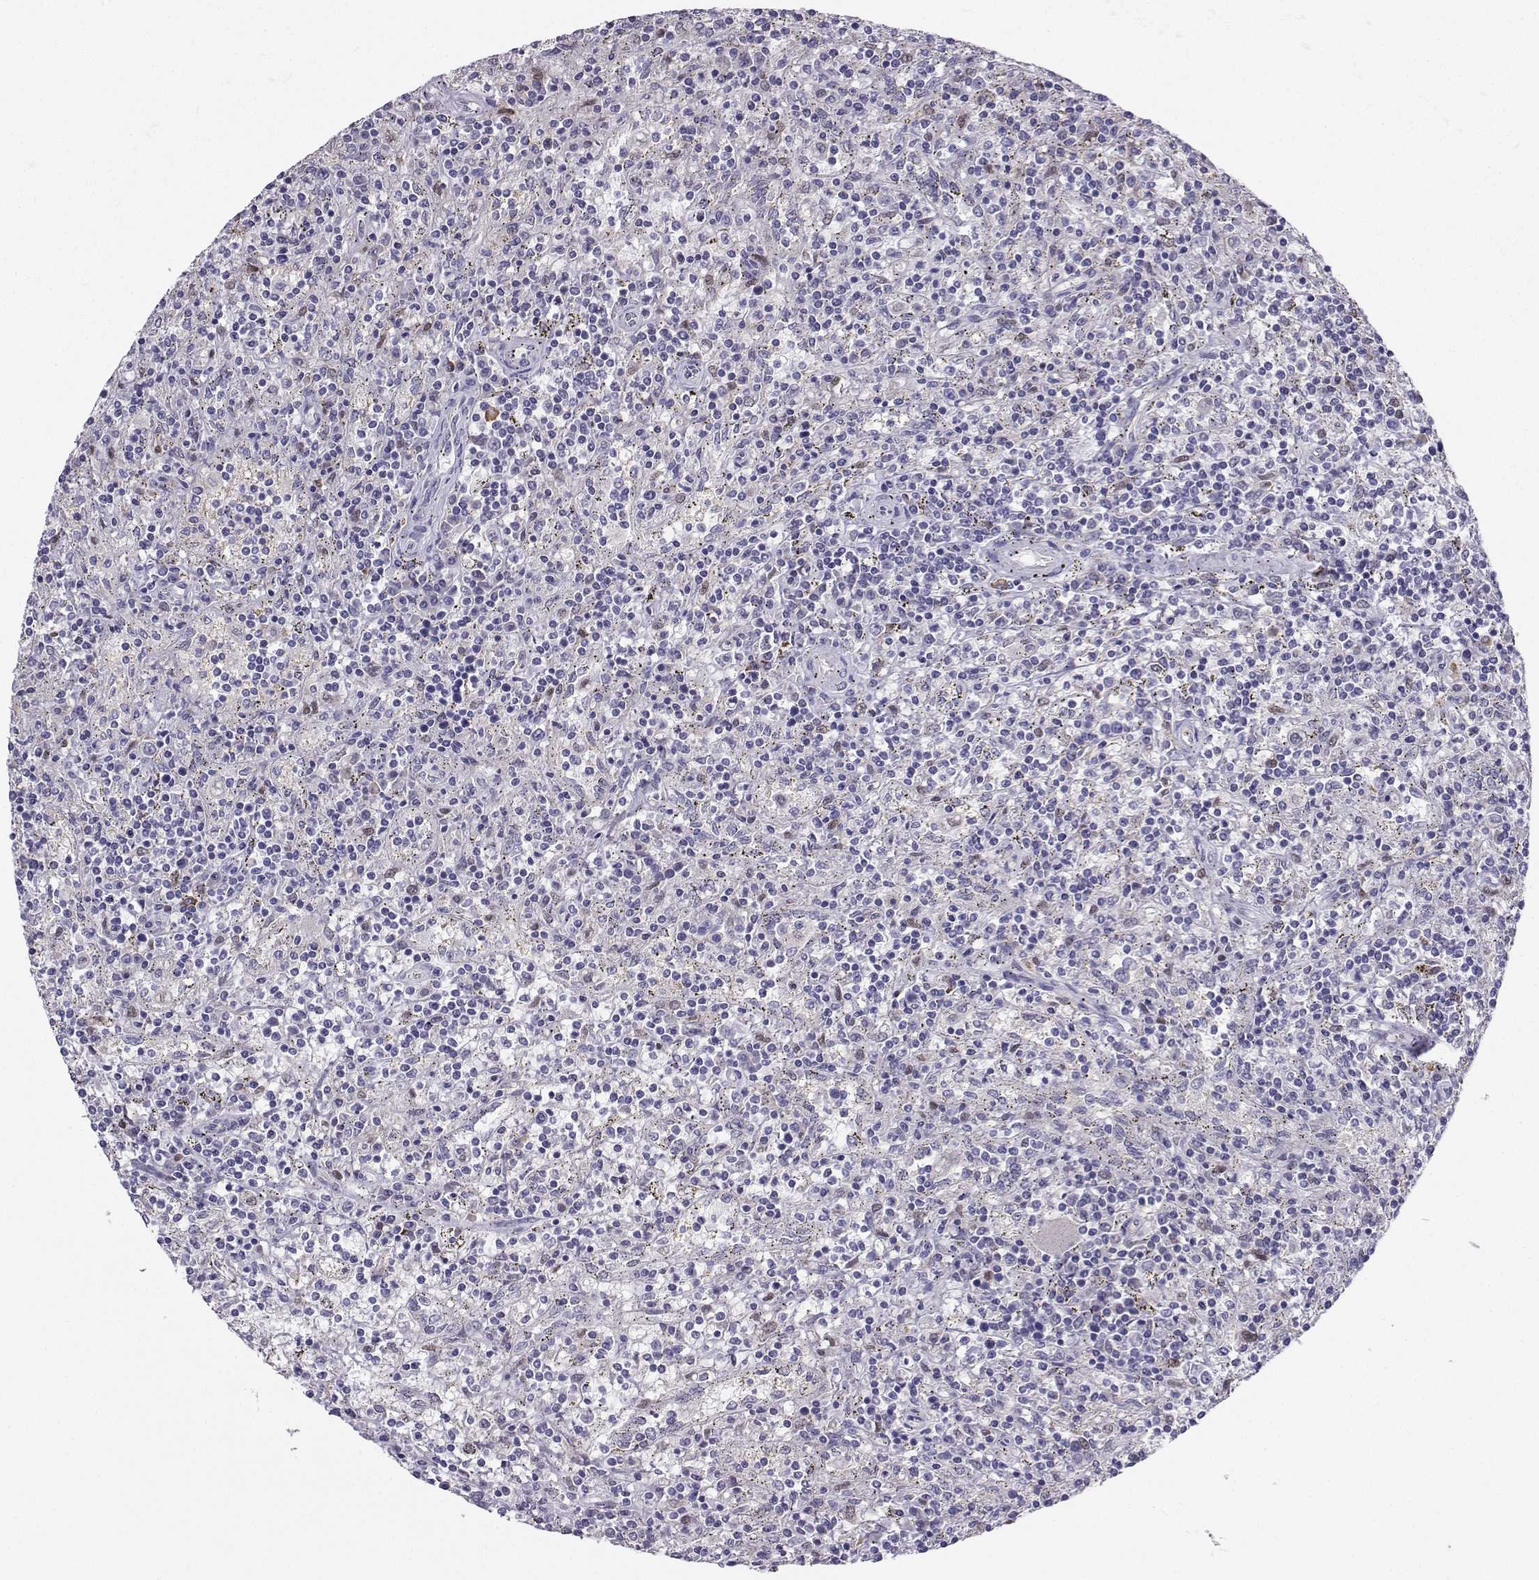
{"staining": {"intensity": "negative", "quantity": "none", "location": "none"}, "tissue": "lymphoma", "cell_type": "Tumor cells", "image_type": "cancer", "snomed": [{"axis": "morphology", "description": "Malignant lymphoma, non-Hodgkin's type, Low grade"}, {"axis": "topography", "description": "Spleen"}], "caption": "This is a image of immunohistochemistry (IHC) staining of lymphoma, which shows no positivity in tumor cells.", "gene": "DCLK3", "patient": {"sex": "male", "age": 62}}